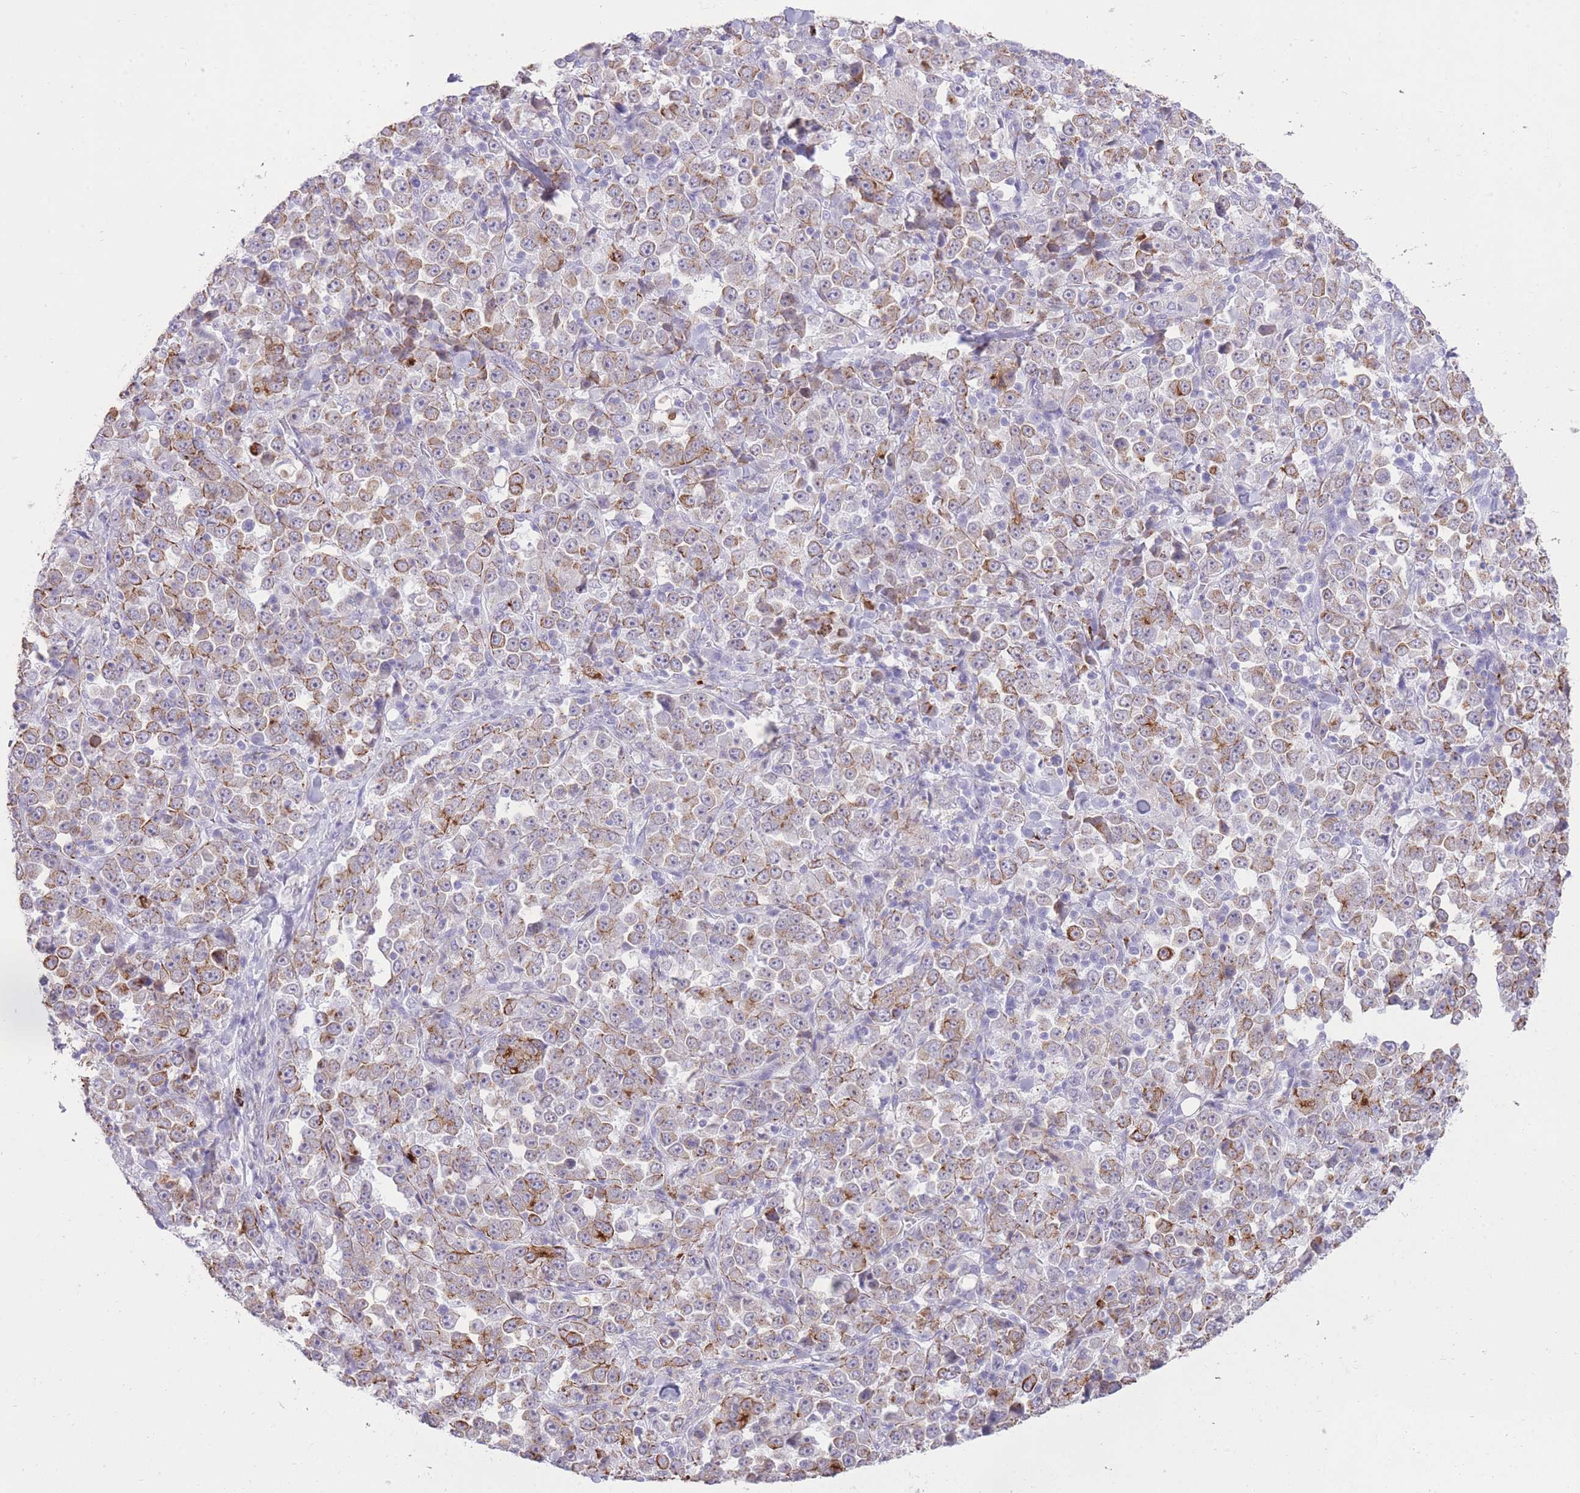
{"staining": {"intensity": "moderate", "quantity": "25%-75%", "location": "cytoplasmic/membranous"}, "tissue": "stomach cancer", "cell_type": "Tumor cells", "image_type": "cancer", "snomed": [{"axis": "morphology", "description": "Normal tissue, NOS"}, {"axis": "morphology", "description": "Adenocarcinoma, NOS"}, {"axis": "topography", "description": "Stomach, upper"}, {"axis": "topography", "description": "Stomach"}], "caption": "Tumor cells display medium levels of moderate cytoplasmic/membranous staining in approximately 25%-75% of cells in stomach cancer.", "gene": "MEIS3", "patient": {"sex": "male", "age": 59}}